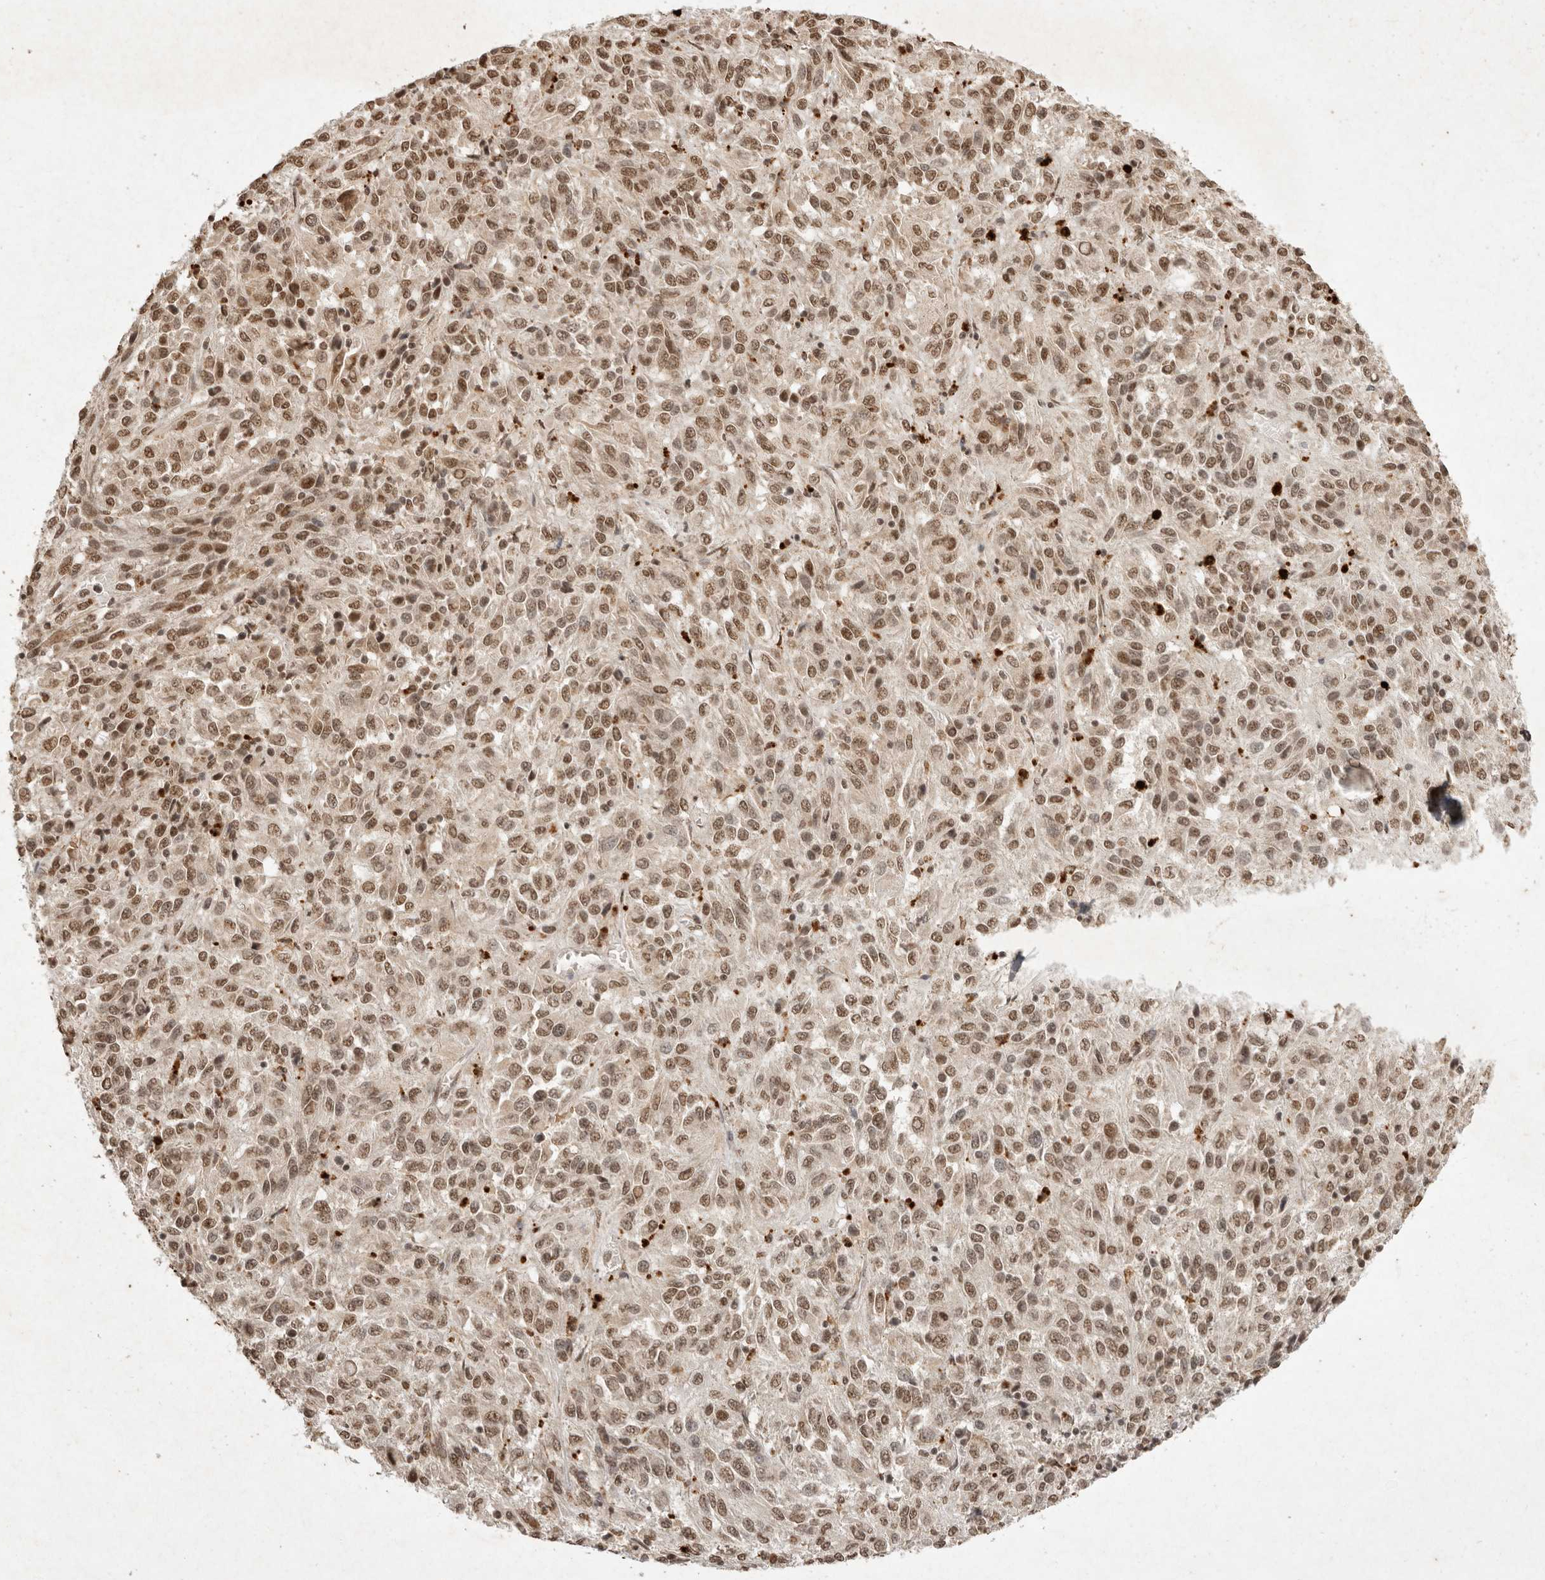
{"staining": {"intensity": "moderate", "quantity": ">75%", "location": "nuclear"}, "tissue": "melanoma", "cell_type": "Tumor cells", "image_type": "cancer", "snomed": [{"axis": "morphology", "description": "Malignant melanoma, Metastatic site"}, {"axis": "topography", "description": "Lung"}], "caption": "Immunohistochemical staining of human melanoma reveals medium levels of moderate nuclear expression in about >75% of tumor cells.", "gene": "NKX3-2", "patient": {"sex": "male", "age": 64}}